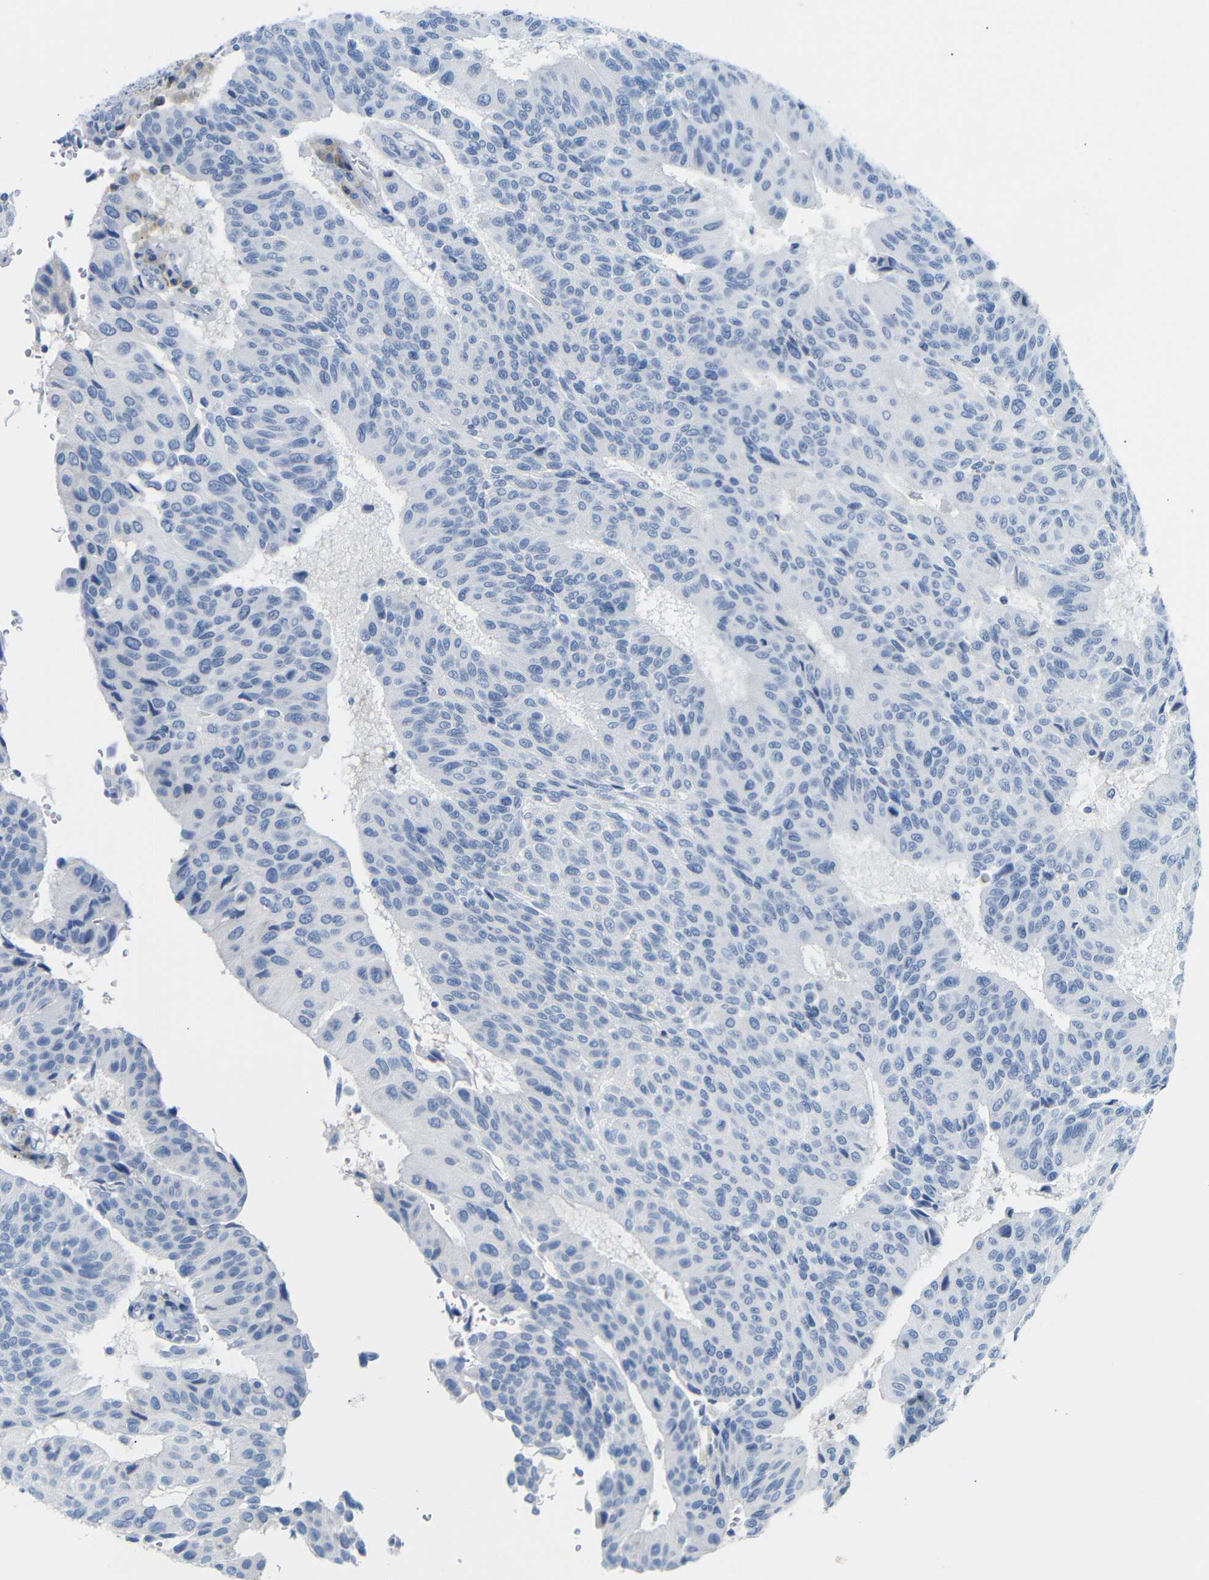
{"staining": {"intensity": "negative", "quantity": "none", "location": "none"}, "tissue": "urothelial cancer", "cell_type": "Tumor cells", "image_type": "cancer", "snomed": [{"axis": "morphology", "description": "Urothelial carcinoma, High grade"}, {"axis": "topography", "description": "Urinary bladder"}], "caption": "This is an IHC histopathology image of human urothelial cancer. There is no staining in tumor cells.", "gene": "FCRL1", "patient": {"sex": "male", "age": 66}}